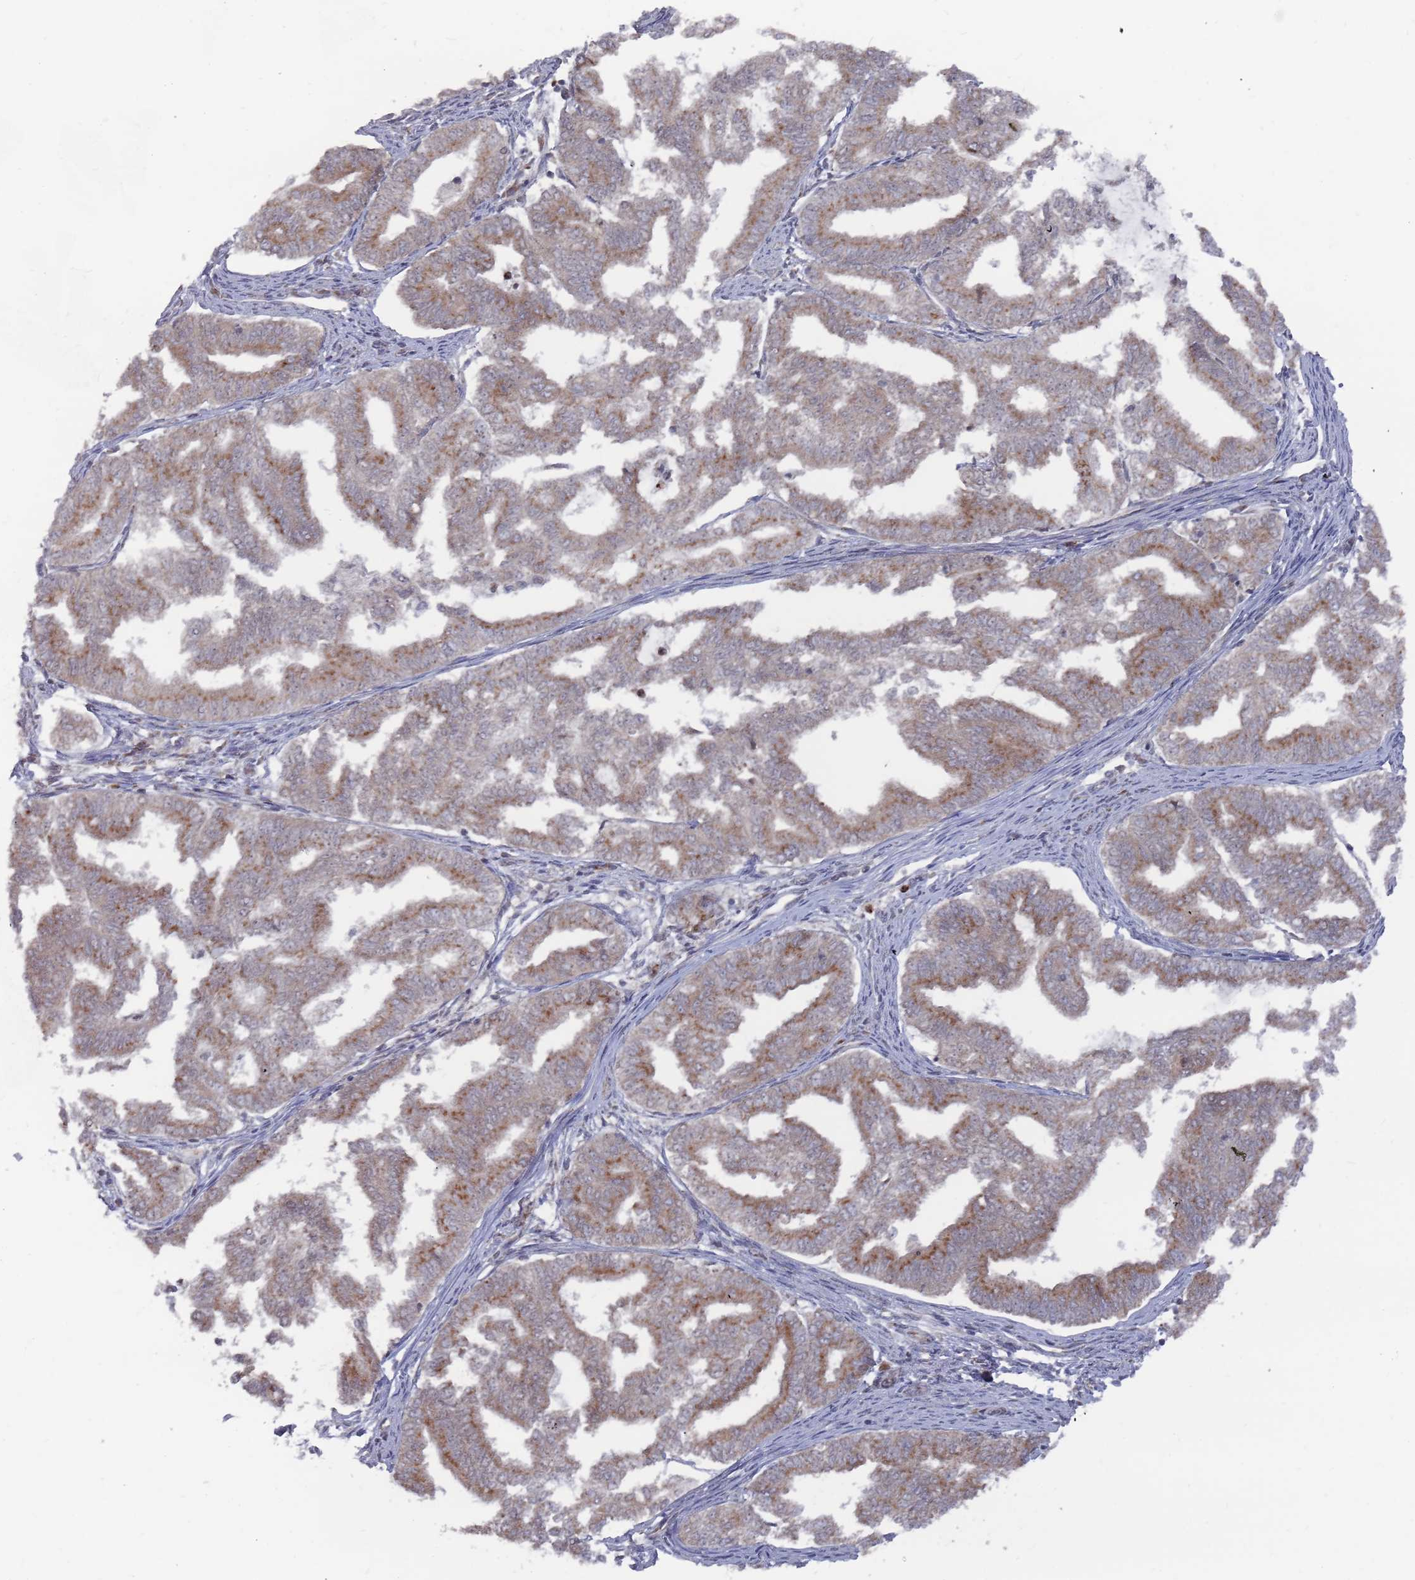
{"staining": {"intensity": "moderate", "quantity": "25%-75%", "location": "cytoplasmic/membranous"}, "tissue": "endometrial cancer", "cell_type": "Tumor cells", "image_type": "cancer", "snomed": [{"axis": "morphology", "description": "Adenocarcinoma, NOS"}, {"axis": "topography", "description": "Endometrium"}], "caption": "Human adenocarcinoma (endometrial) stained with a brown dye demonstrates moderate cytoplasmic/membranous positive staining in approximately 25%-75% of tumor cells.", "gene": "FMO4", "patient": {"sex": "female", "age": 79}}